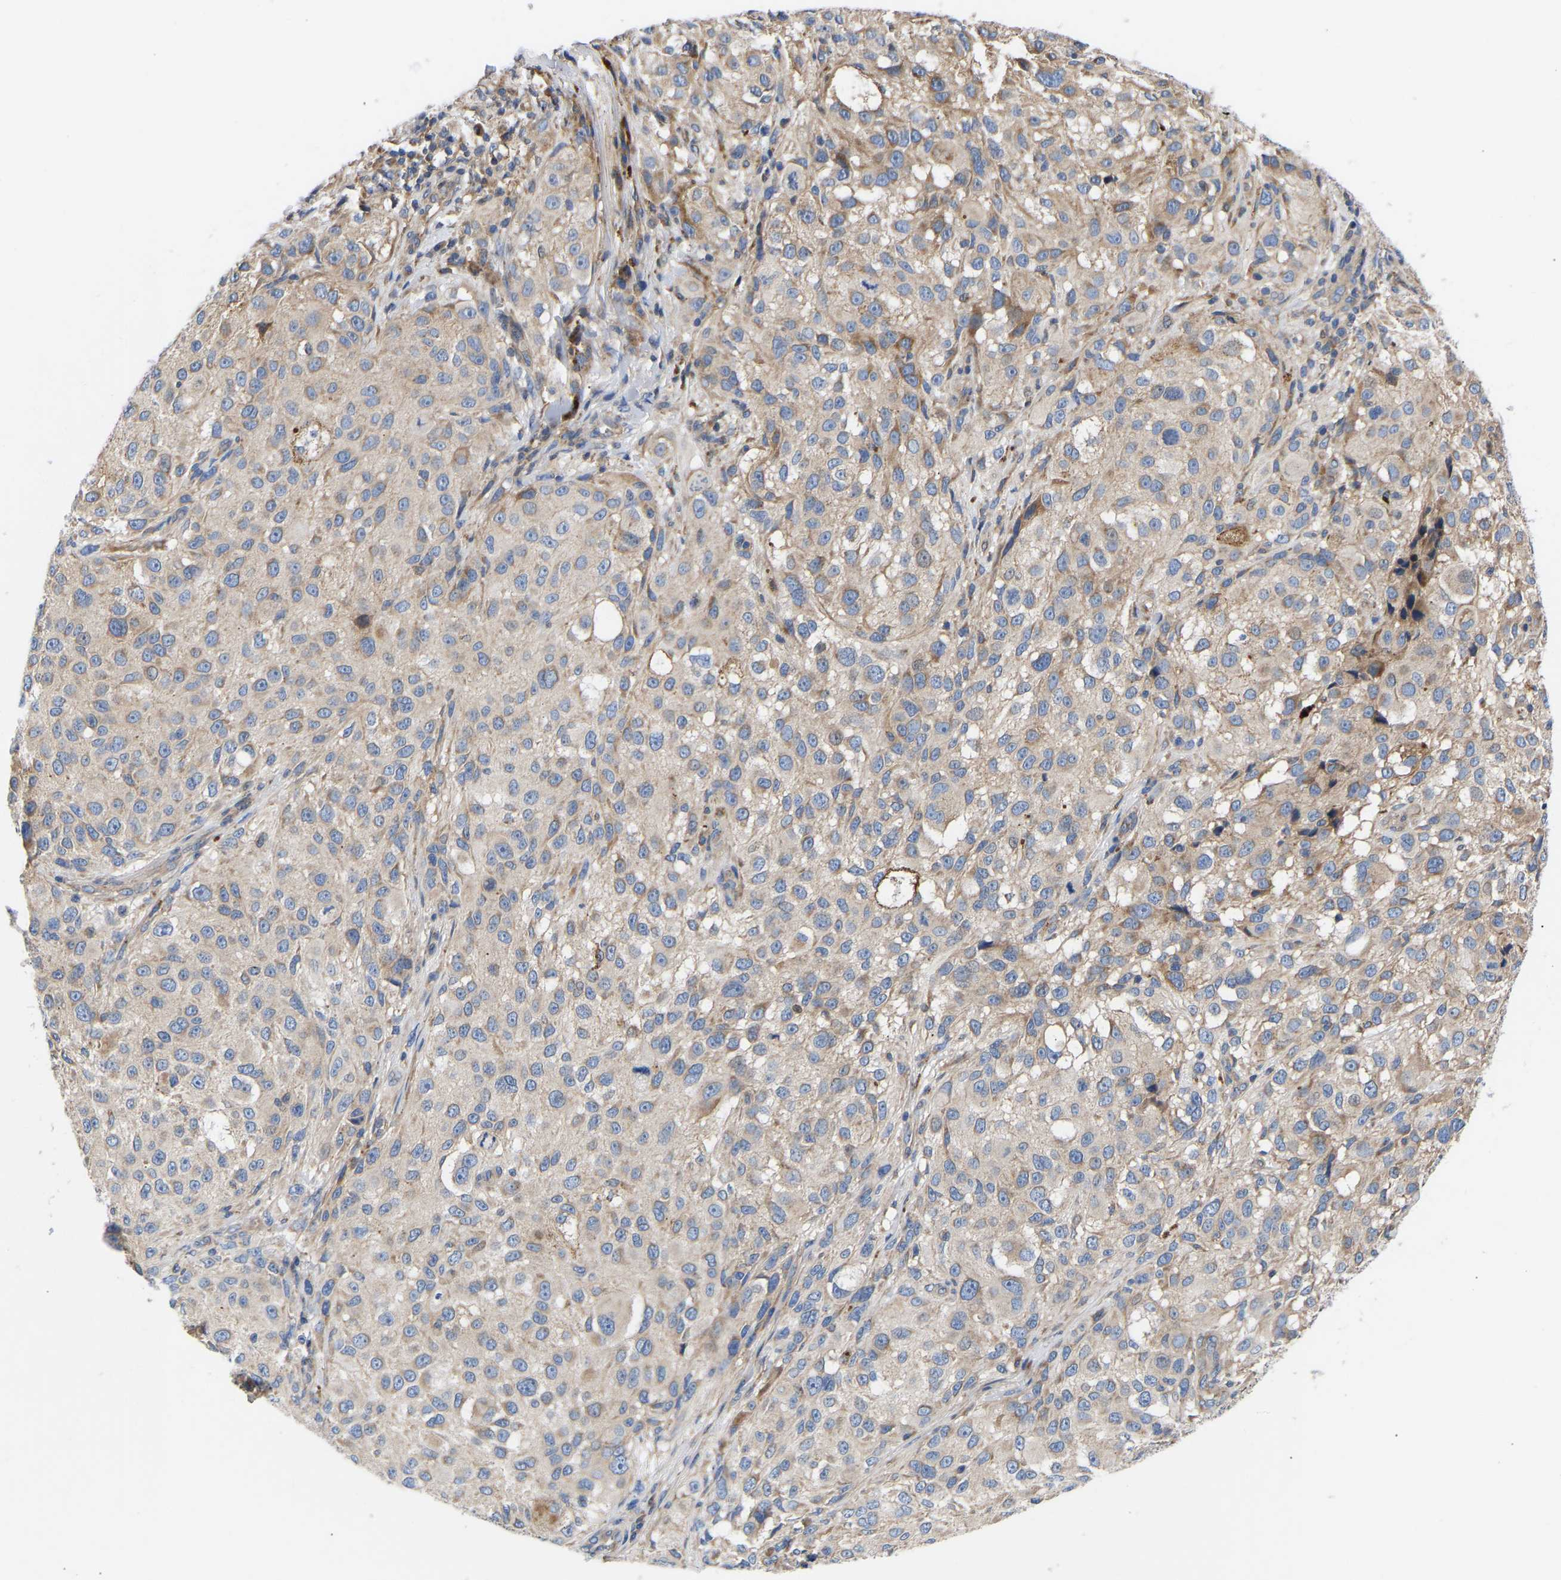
{"staining": {"intensity": "weak", "quantity": ">75%", "location": "cytoplasmic/membranous"}, "tissue": "melanoma", "cell_type": "Tumor cells", "image_type": "cancer", "snomed": [{"axis": "morphology", "description": "Necrosis, NOS"}, {"axis": "morphology", "description": "Malignant melanoma, NOS"}, {"axis": "topography", "description": "Skin"}], "caption": "There is low levels of weak cytoplasmic/membranous staining in tumor cells of melanoma, as demonstrated by immunohistochemical staining (brown color).", "gene": "AIMP2", "patient": {"sex": "female", "age": 87}}